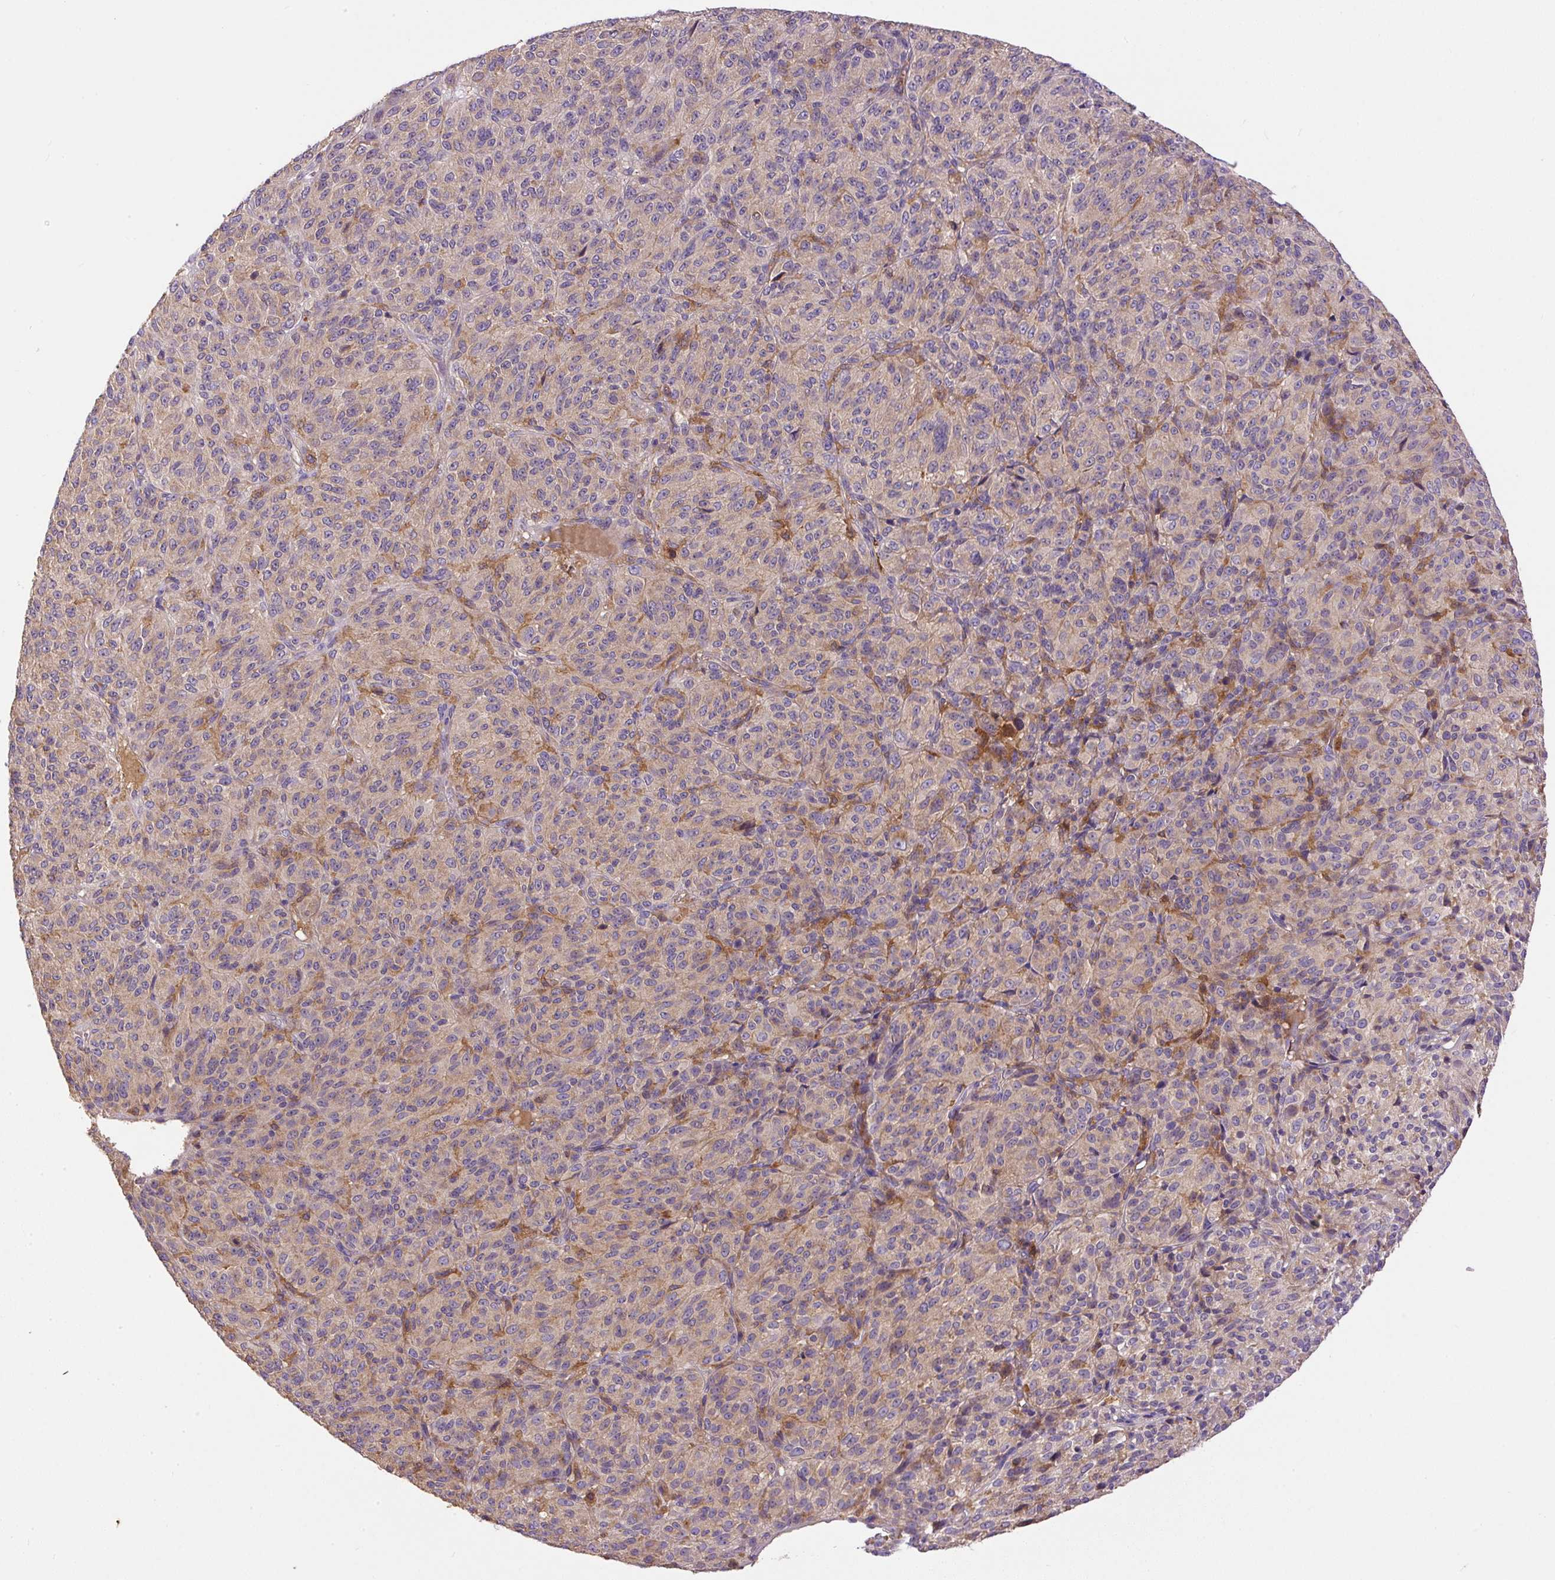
{"staining": {"intensity": "negative", "quantity": "none", "location": "none"}, "tissue": "melanoma", "cell_type": "Tumor cells", "image_type": "cancer", "snomed": [{"axis": "morphology", "description": "Malignant melanoma, Metastatic site"}, {"axis": "topography", "description": "Brain"}], "caption": "Protein analysis of melanoma displays no significant staining in tumor cells.", "gene": "DAPK1", "patient": {"sex": "female", "age": 56}}